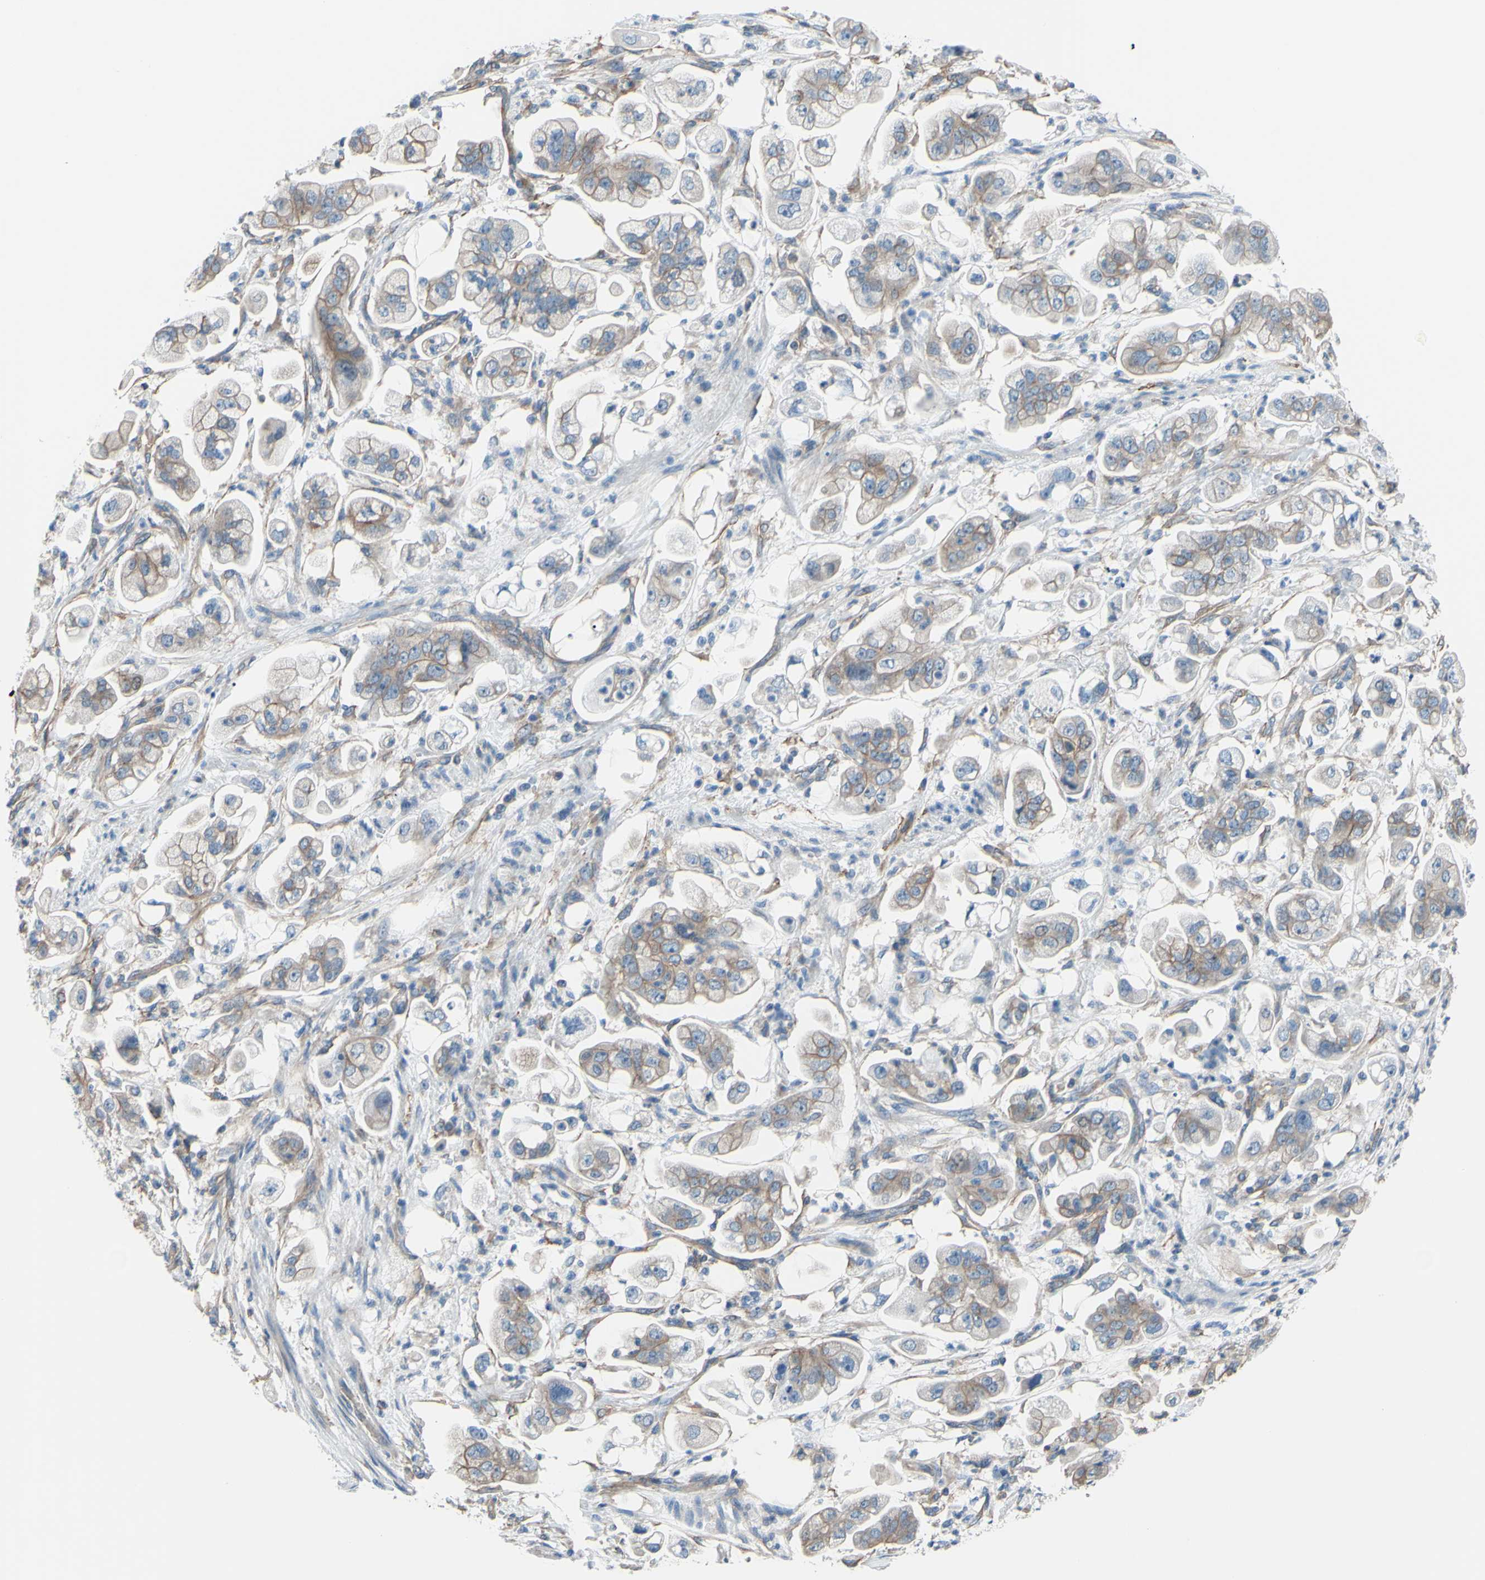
{"staining": {"intensity": "weak", "quantity": "25%-75%", "location": "cytoplasmic/membranous"}, "tissue": "stomach cancer", "cell_type": "Tumor cells", "image_type": "cancer", "snomed": [{"axis": "morphology", "description": "Adenocarcinoma, NOS"}, {"axis": "topography", "description": "Stomach"}], "caption": "Immunohistochemistry (IHC) staining of adenocarcinoma (stomach), which displays low levels of weak cytoplasmic/membranous positivity in approximately 25%-75% of tumor cells indicating weak cytoplasmic/membranous protein expression. The staining was performed using DAB (3,3'-diaminobenzidine) (brown) for protein detection and nuclei were counterstained in hematoxylin (blue).", "gene": "ADD1", "patient": {"sex": "male", "age": 62}}